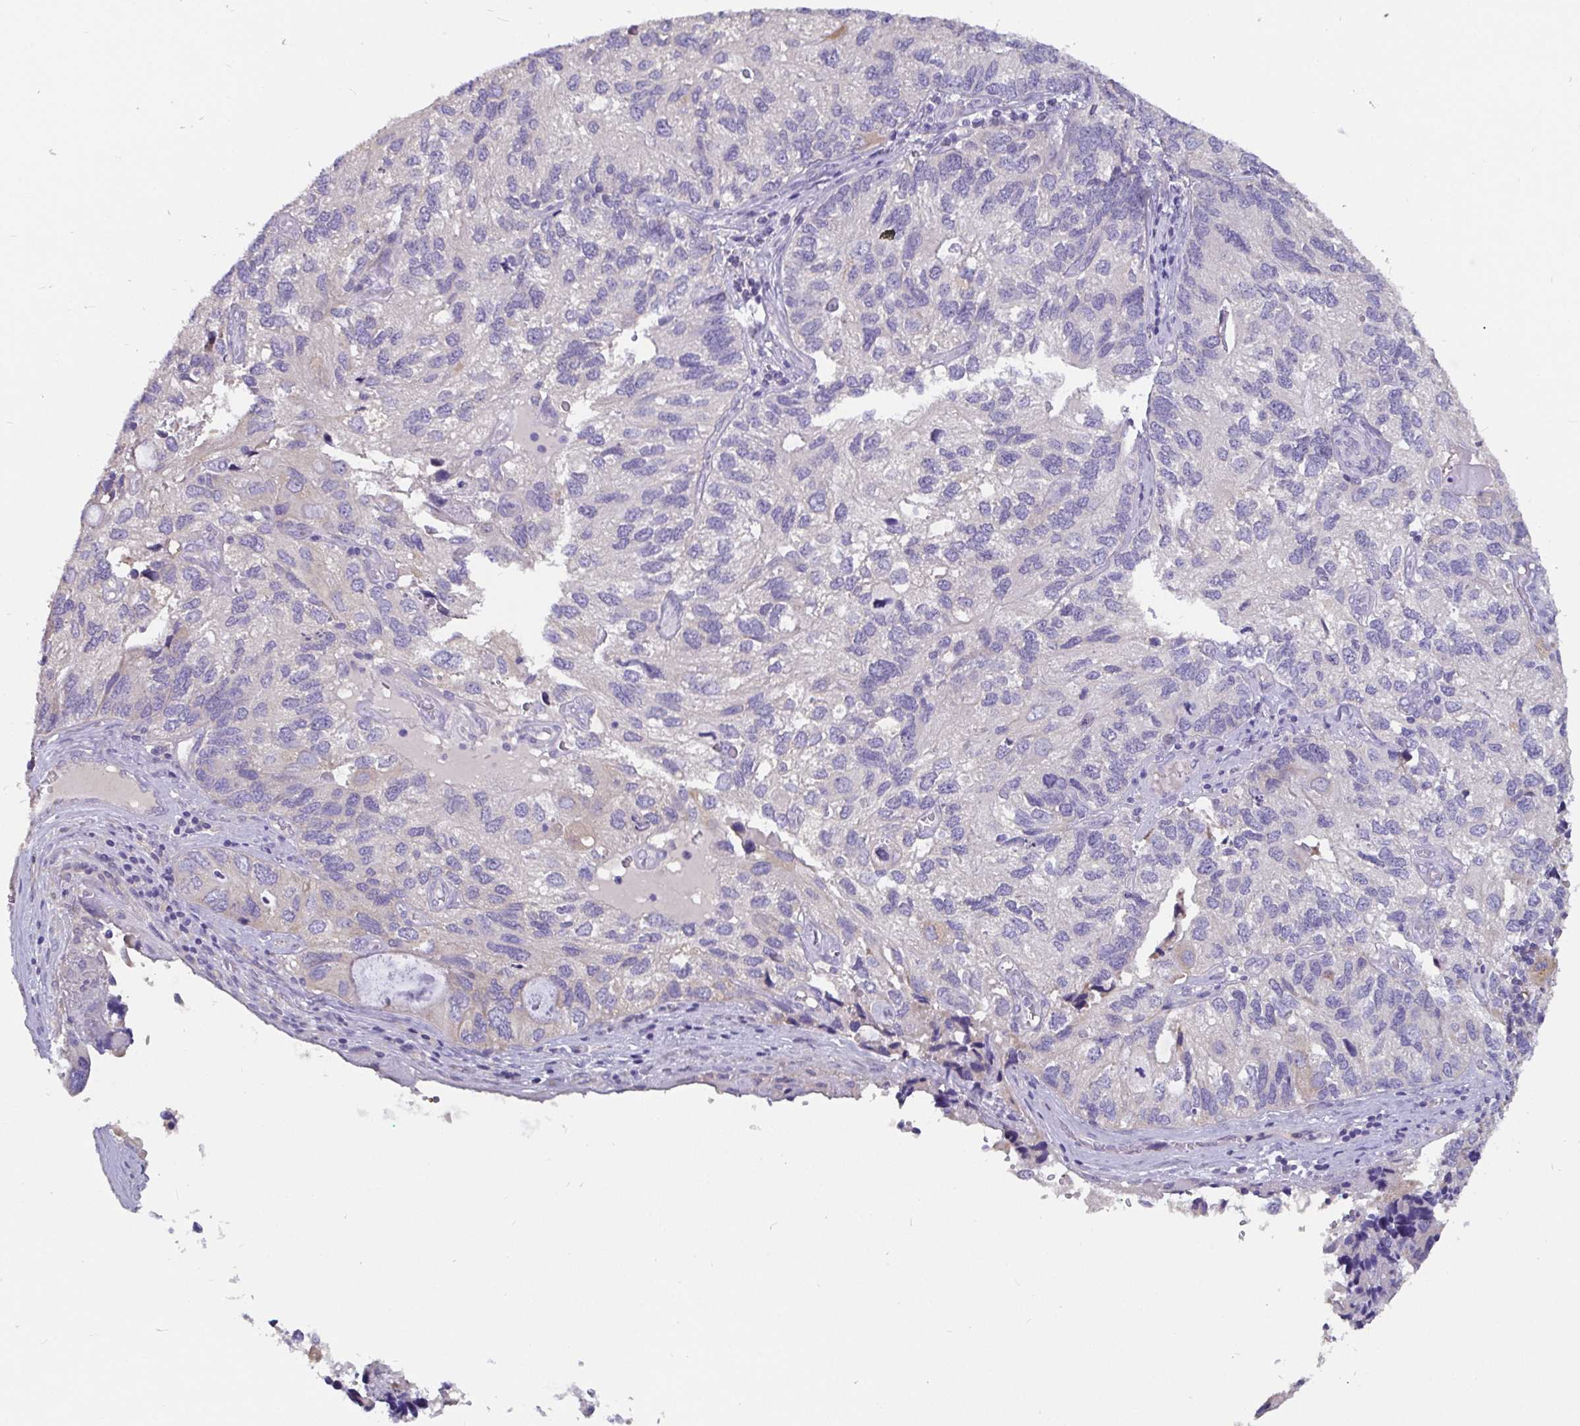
{"staining": {"intensity": "negative", "quantity": "none", "location": "none"}, "tissue": "endometrial cancer", "cell_type": "Tumor cells", "image_type": "cancer", "snomed": [{"axis": "morphology", "description": "Carcinoma, NOS"}, {"axis": "topography", "description": "Uterus"}], "caption": "An immunohistochemistry (IHC) image of endometrial cancer is shown. There is no staining in tumor cells of endometrial cancer.", "gene": "ADAMTS6", "patient": {"sex": "female", "age": 76}}